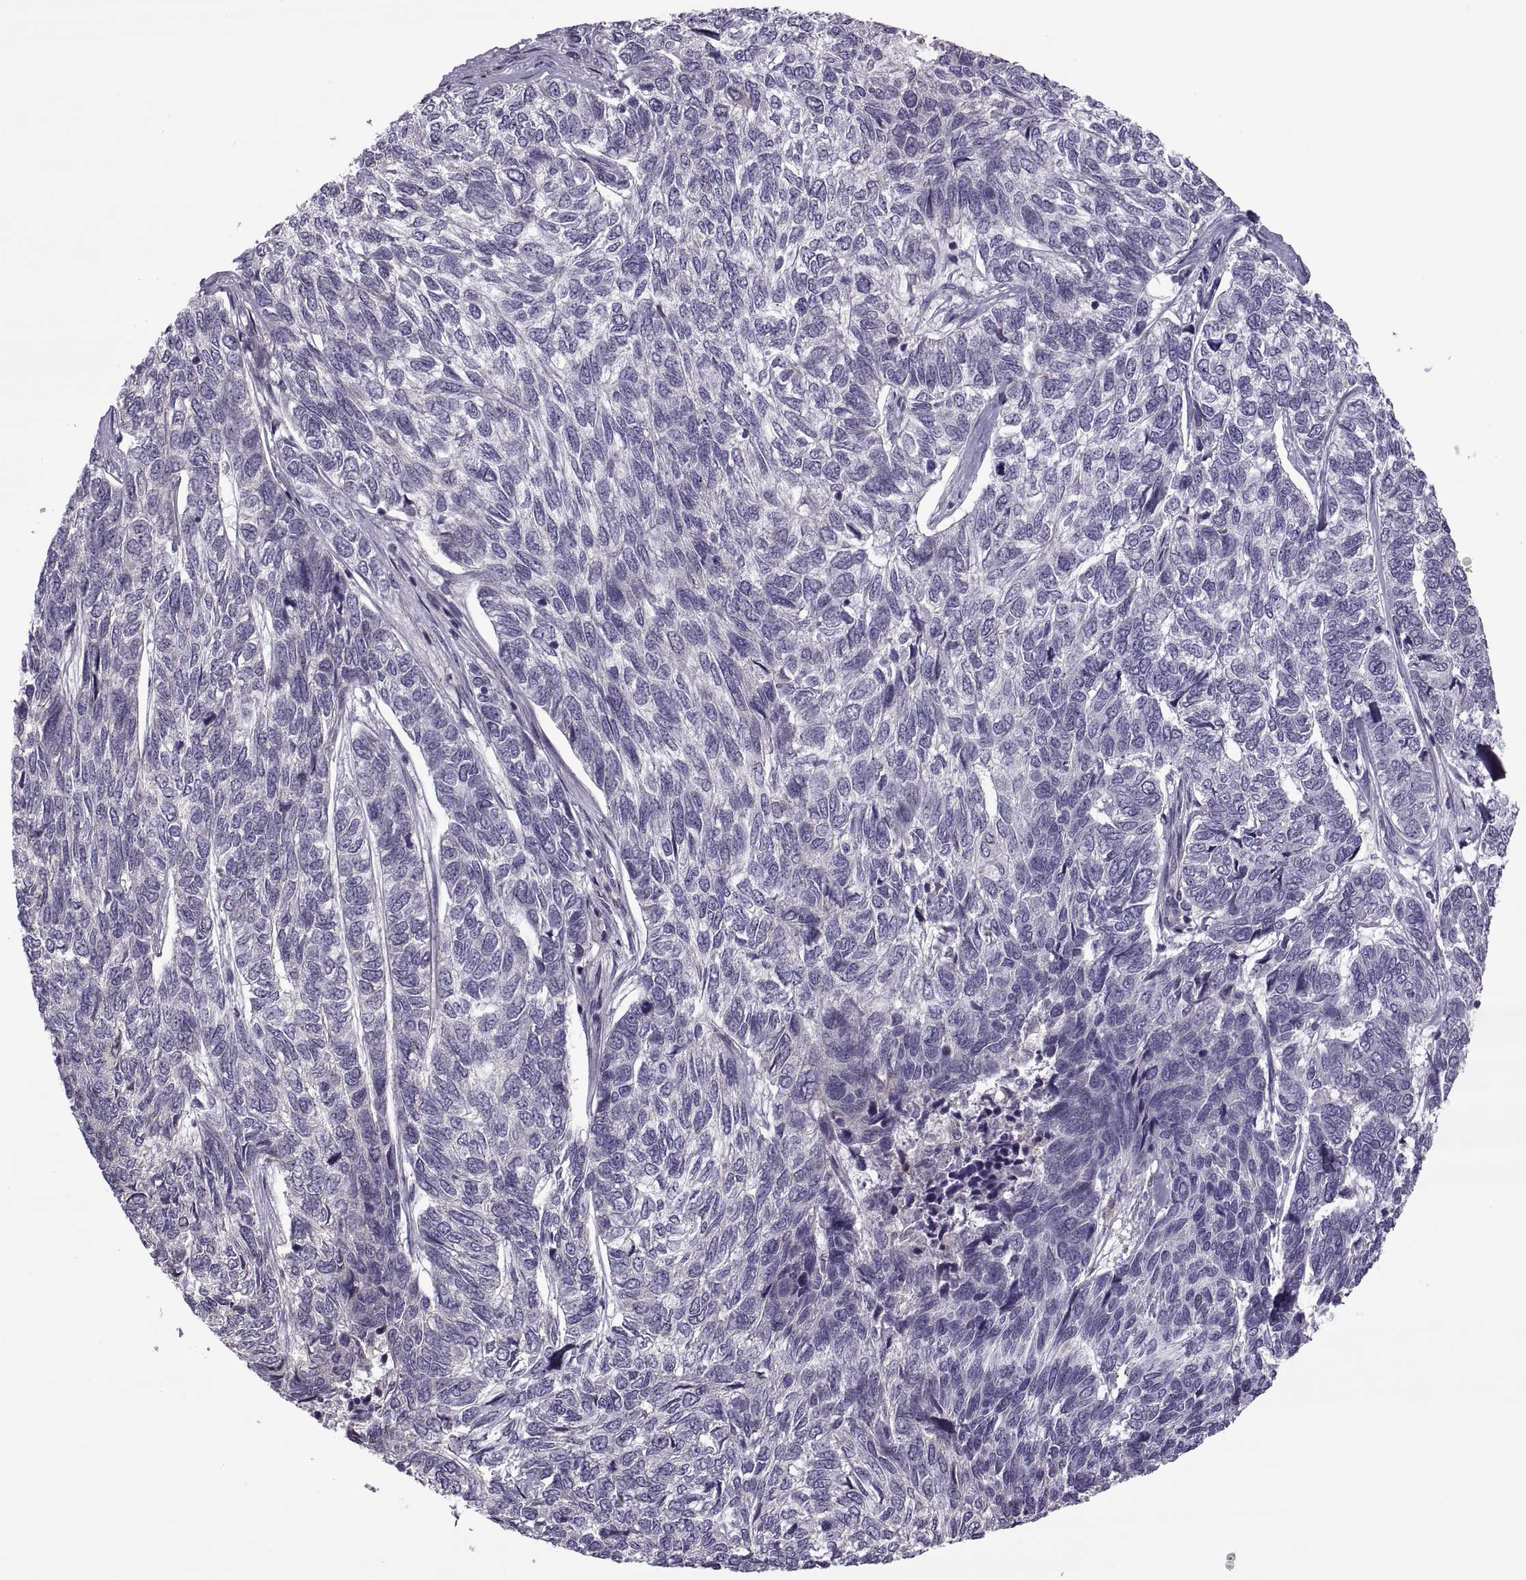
{"staining": {"intensity": "negative", "quantity": "none", "location": "none"}, "tissue": "skin cancer", "cell_type": "Tumor cells", "image_type": "cancer", "snomed": [{"axis": "morphology", "description": "Basal cell carcinoma"}, {"axis": "topography", "description": "Skin"}], "caption": "High power microscopy histopathology image of an IHC image of basal cell carcinoma (skin), revealing no significant positivity in tumor cells.", "gene": "ODF3", "patient": {"sex": "female", "age": 65}}